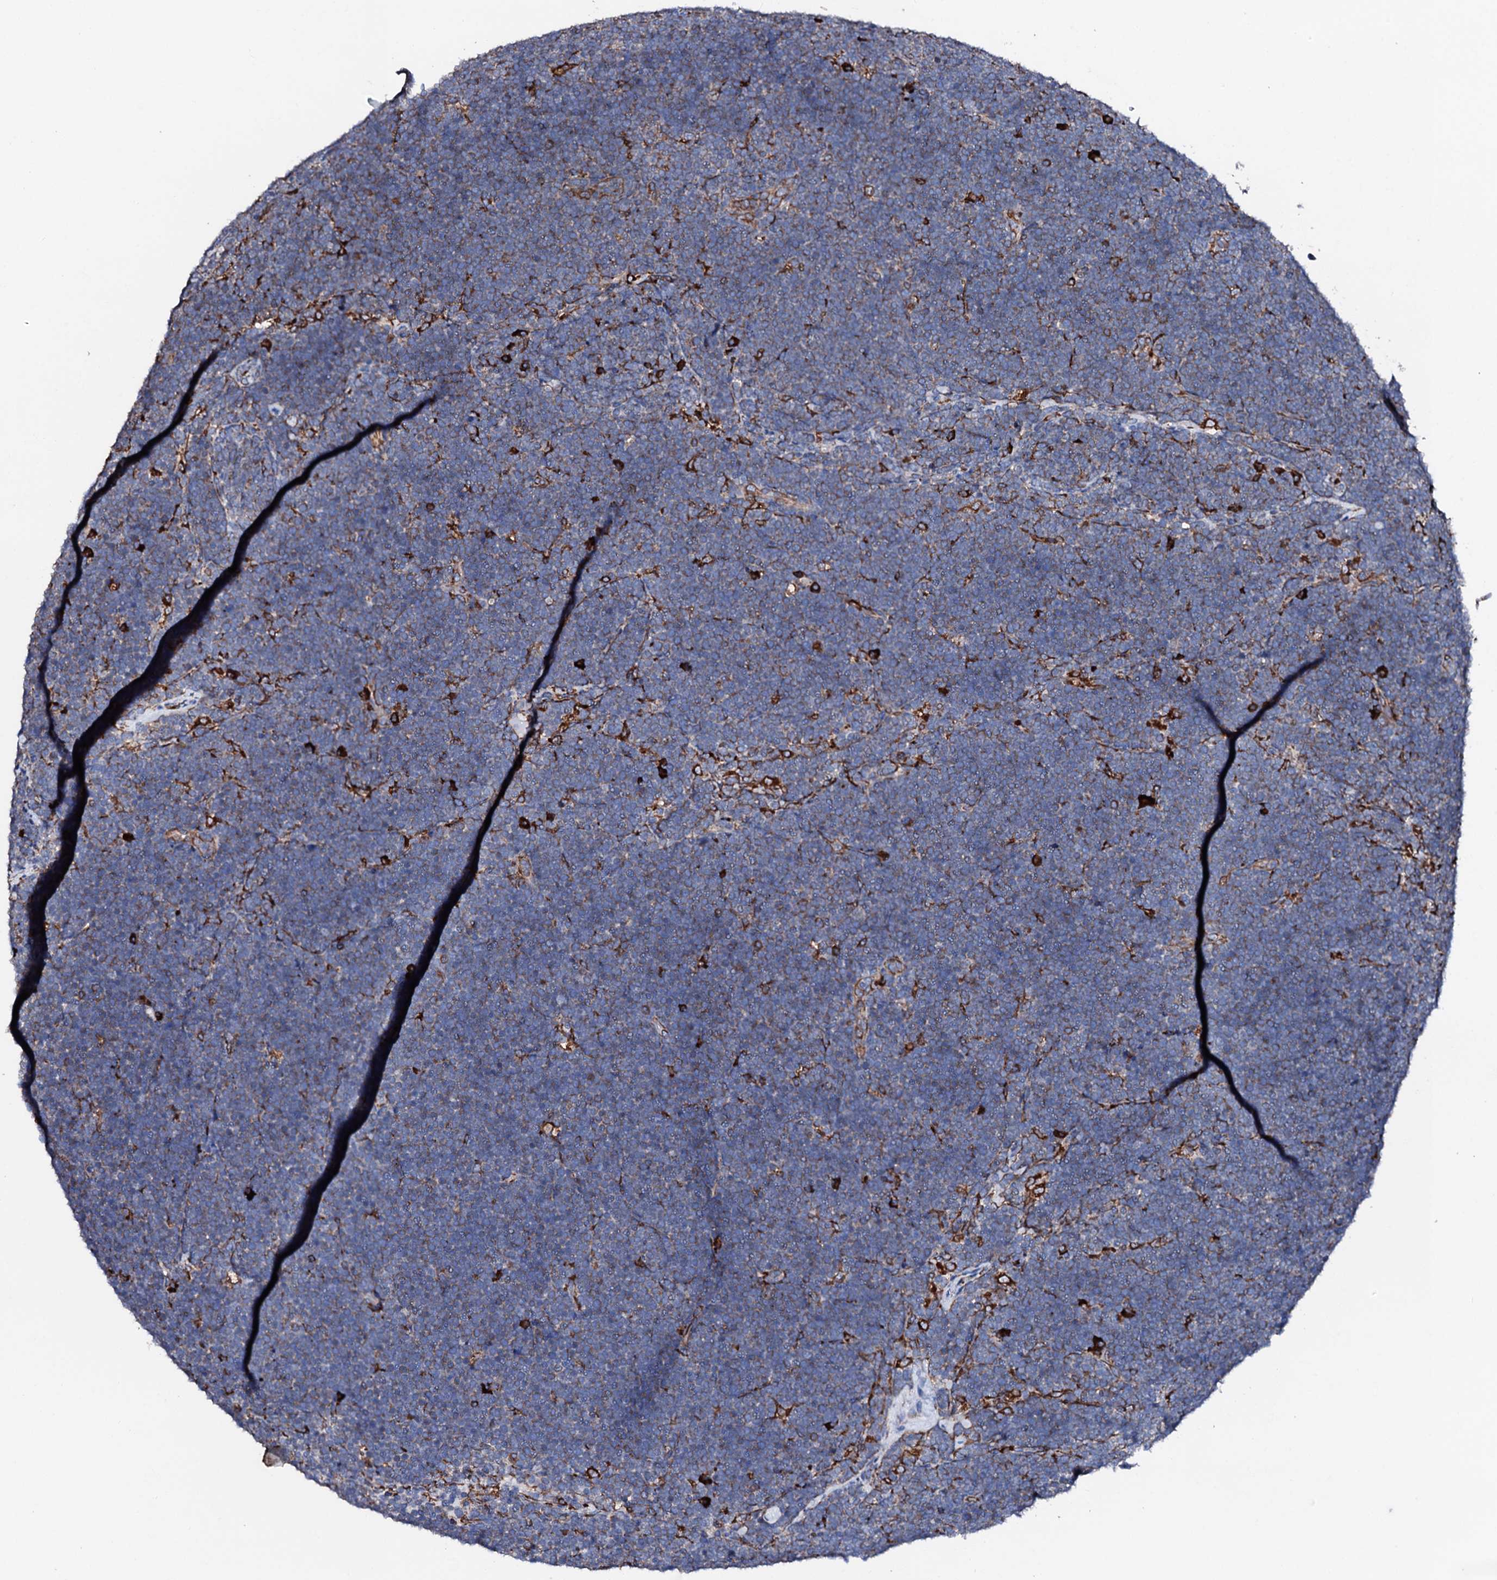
{"staining": {"intensity": "weak", "quantity": "25%-75%", "location": "cytoplasmic/membranous"}, "tissue": "lymphoma", "cell_type": "Tumor cells", "image_type": "cancer", "snomed": [{"axis": "morphology", "description": "Malignant lymphoma, non-Hodgkin's type, High grade"}, {"axis": "topography", "description": "Lymph node"}], "caption": "A brown stain shows weak cytoplasmic/membranous expression of a protein in human malignant lymphoma, non-Hodgkin's type (high-grade) tumor cells. The staining was performed using DAB (3,3'-diaminobenzidine) to visualize the protein expression in brown, while the nuclei were stained in blue with hematoxylin (Magnification: 20x).", "gene": "AMDHD1", "patient": {"sex": "male", "age": 13}}